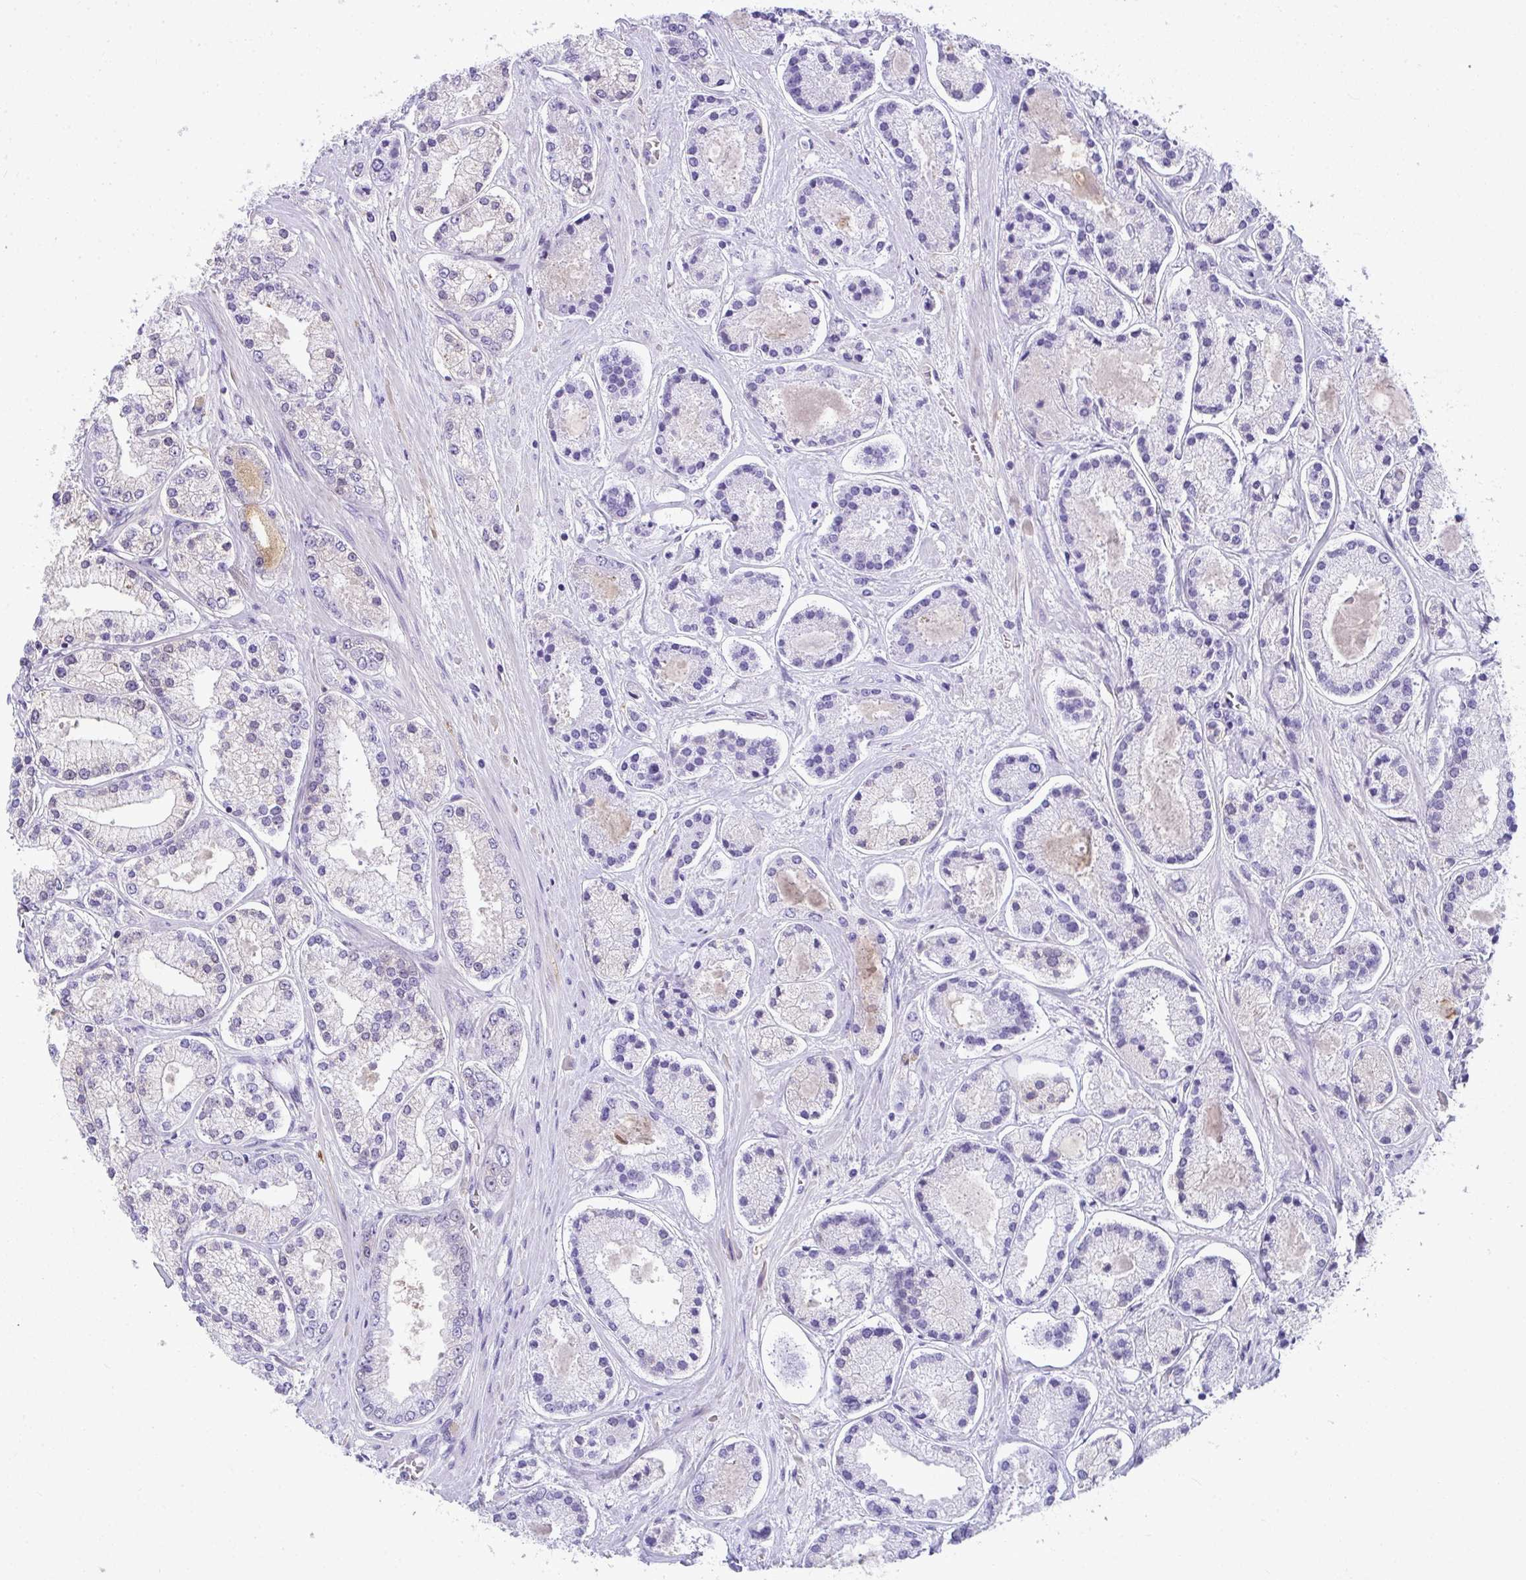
{"staining": {"intensity": "negative", "quantity": "none", "location": "none"}, "tissue": "prostate cancer", "cell_type": "Tumor cells", "image_type": "cancer", "snomed": [{"axis": "morphology", "description": "Adenocarcinoma, High grade"}, {"axis": "topography", "description": "Prostate"}], "caption": "Immunohistochemical staining of human prostate cancer reveals no significant positivity in tumor cells.", "gene": "ZSWIM3", "patient": {"sex": "male", "age": 67}}